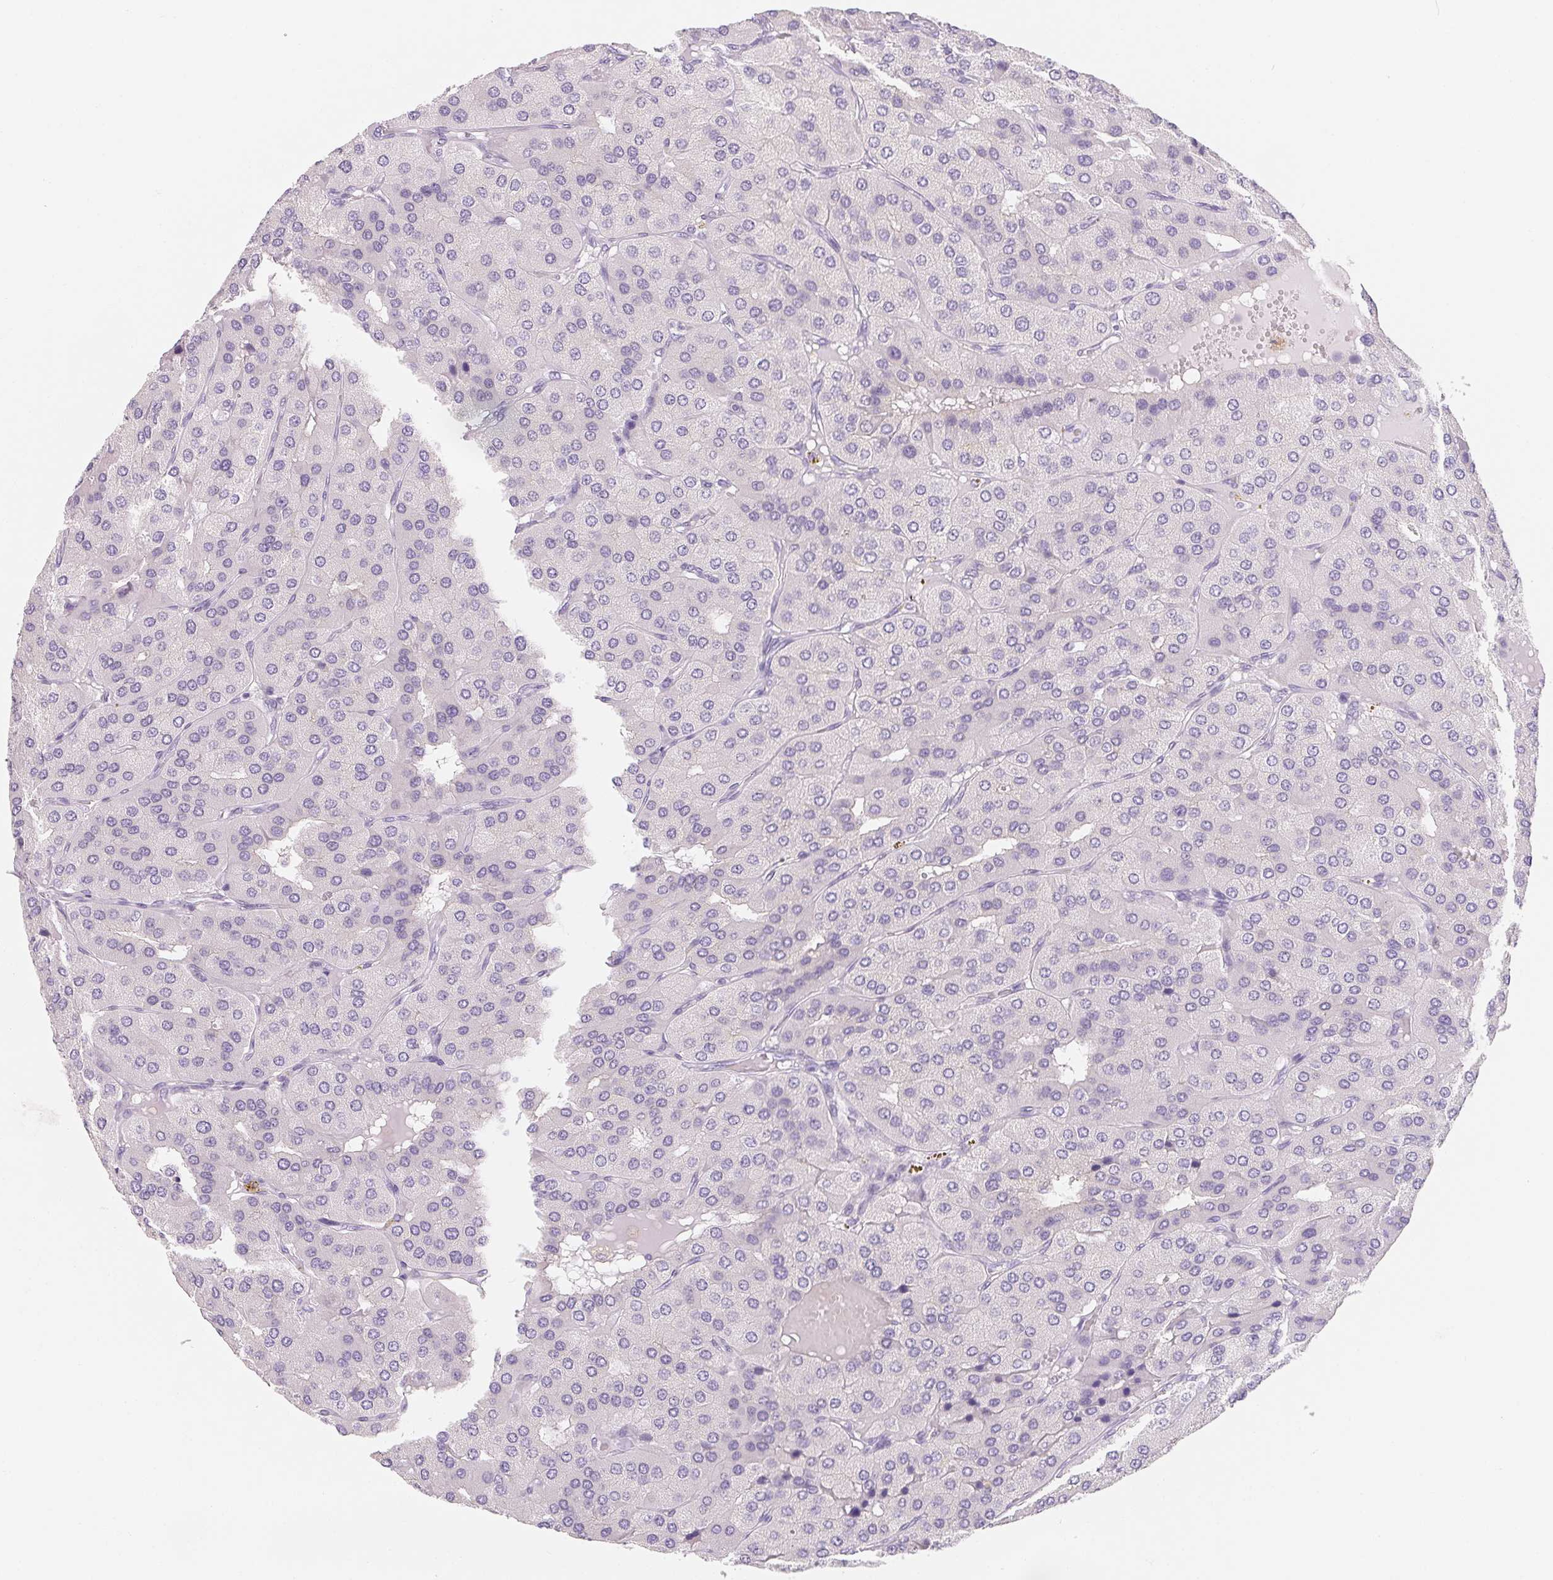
{"staining": {"intensity": "negative", "quantity": "none", "location": "none"}, "tissue": "parathyroid gland", "cell_type": "Glandular cells", "image_type": "normal", "snomed": [{"axis": "morphology", "description": "Normal tissue, NOS"}, {"axis": "morphology", "description": "Adenoma, NOS"}, {"axis": "topography", "description": "Parathyroid gland"}], "caption": "The immunohistochemistry (IHC) histopathology image has no significant expression in glandular cells of parathyroid gland.", "gene": "SPACA5B", "patient": {"sex": "female", "age": 86}}